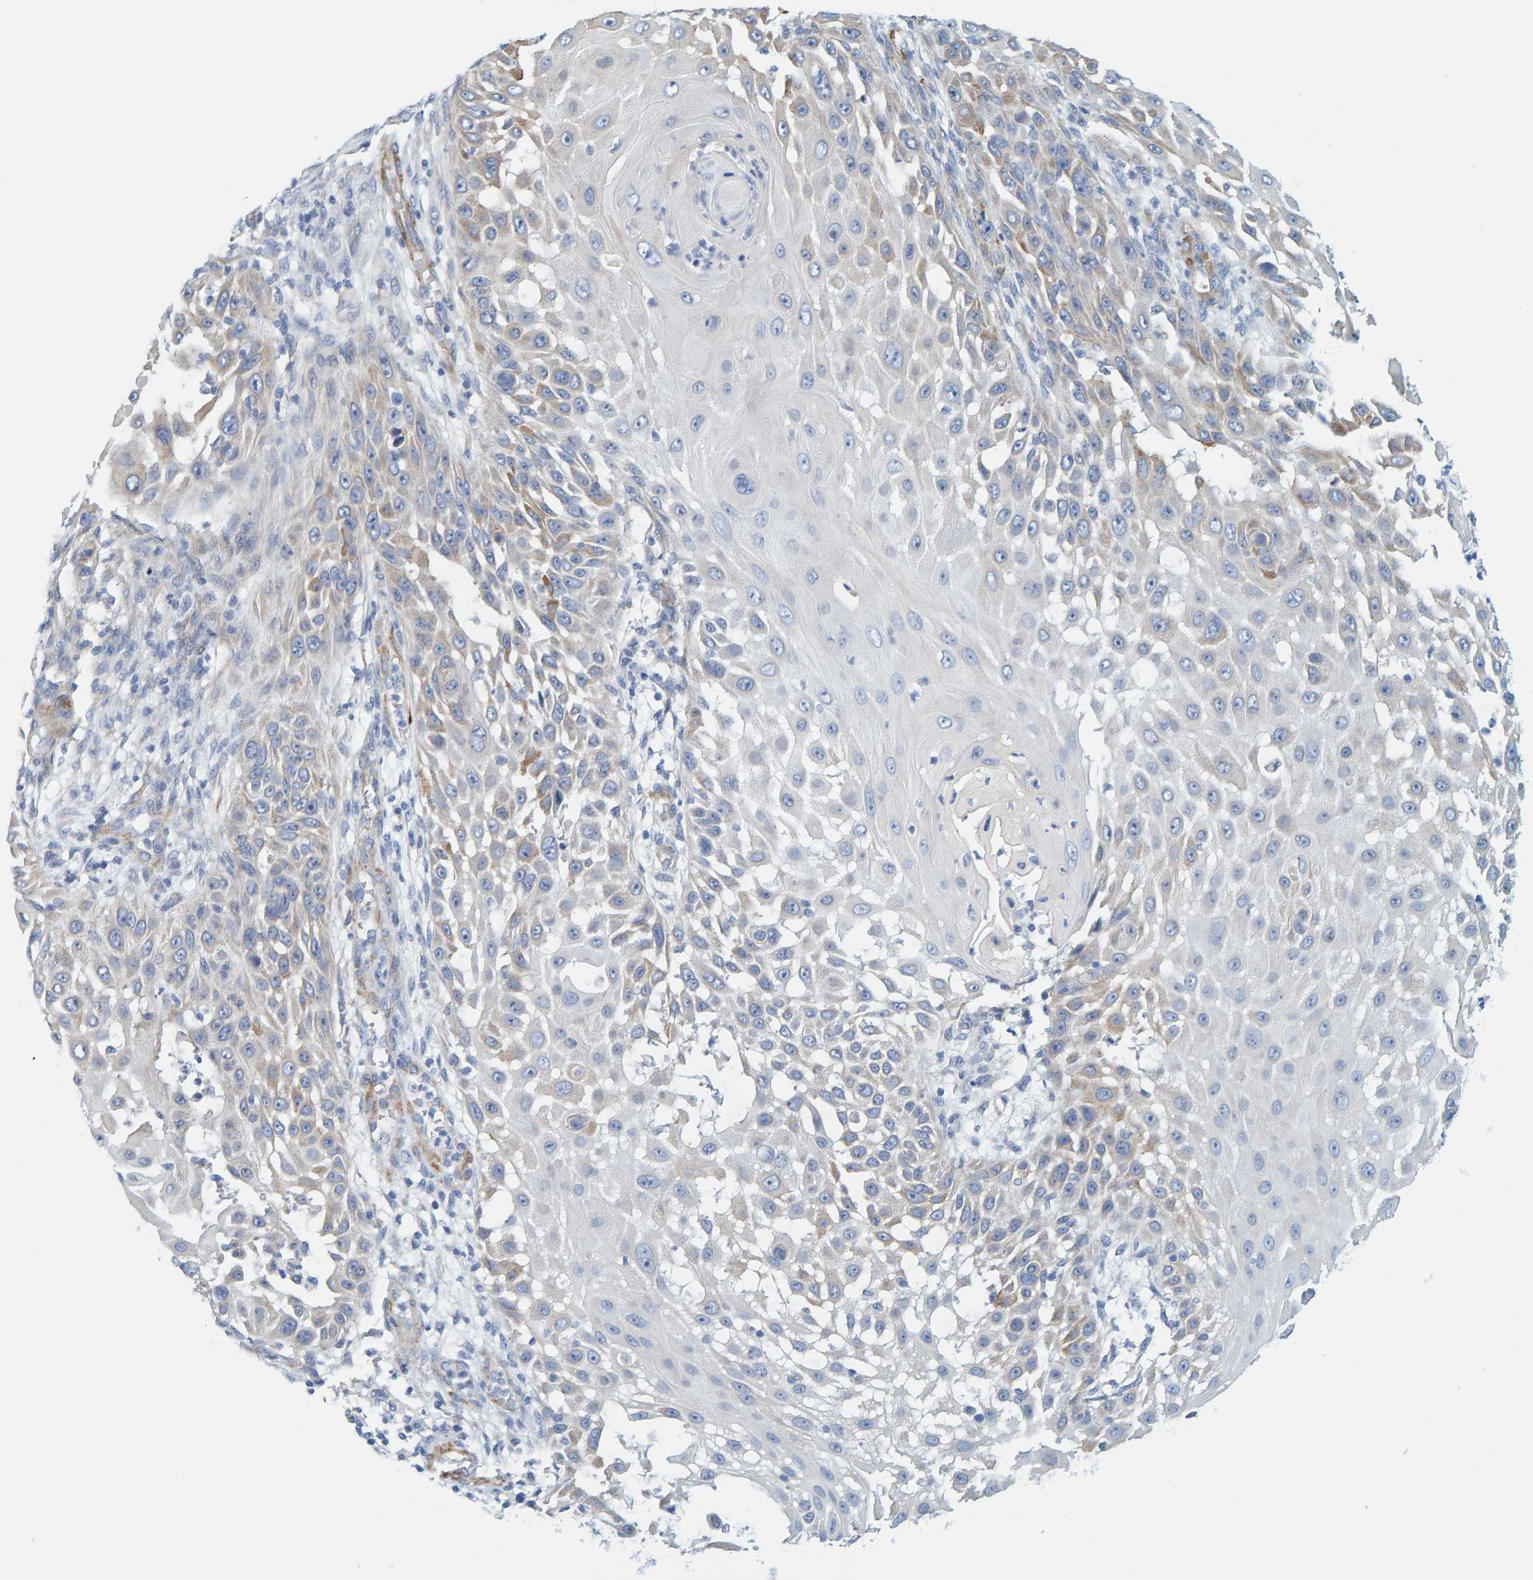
{"staining": {"intensity": "moderate", "quantity": "<25%", "location": "cytoplasmic/membranous"}, "tissue": "skin cancer", "cell_type": "Tumor cells", "image_type": "cancer", "snomed": [{"axis": "morphology", "description": "Squamous cell carcinoma, NOS"}, {"axis": "topography", "description": "Skin"}], "caption": "Protein analysis of squamous cell carcinoma (skin) tissue shows moderate cytoplasmic/membranous positivity in approximately <25% of tumor cells. The staining was performed using DAB to visualize the protein expression in brown, while the nuclei were stained in blue with hematoxylin (Magnification: 20x).", "gene": "MAP1B", "patient": {"sex": "female", "age": 44}}